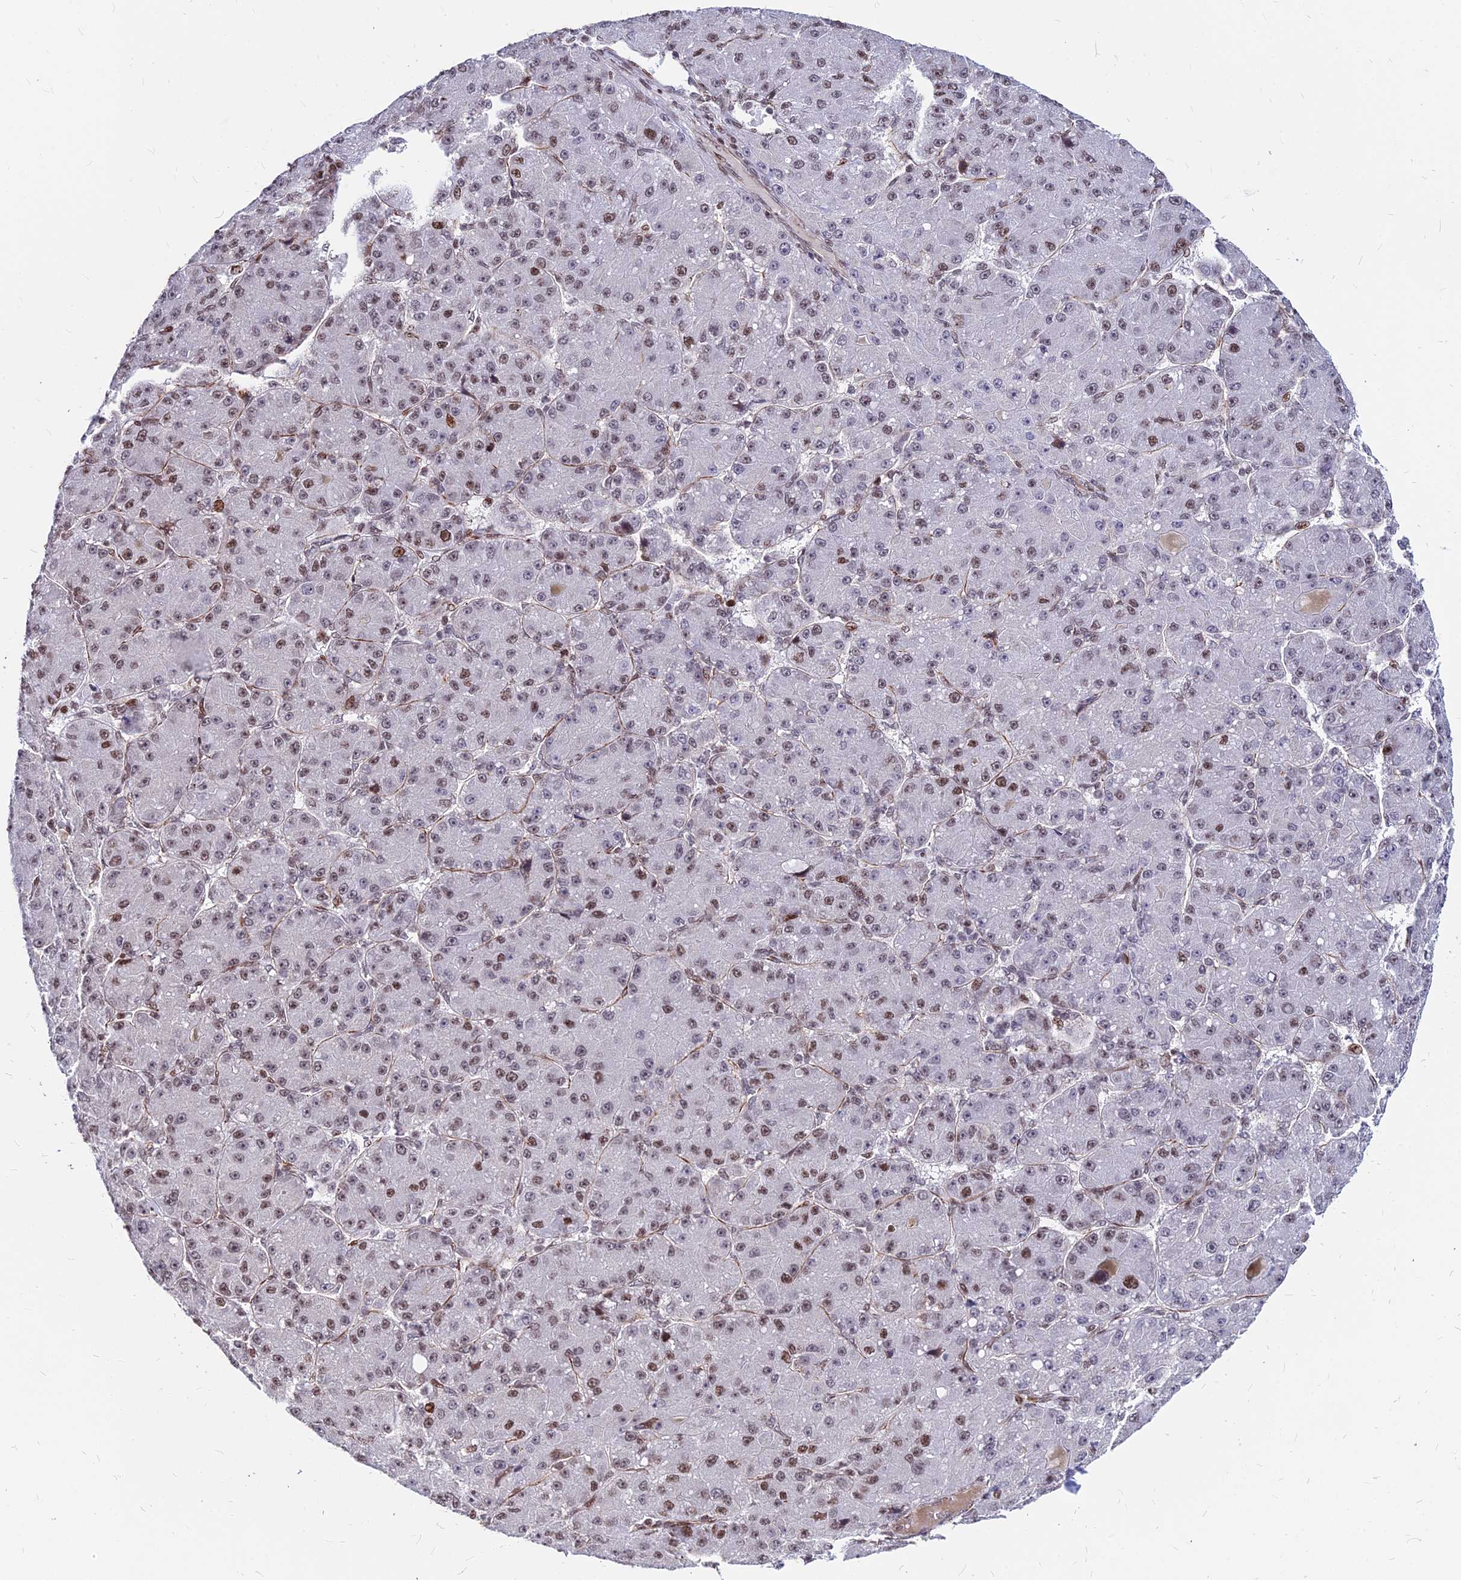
{"staining": {"intensity": "moderate", "quantity": "<25%", "location": "nuclear"}, "tissue": "liver cancer", "cell_type": "Tumor cells", "image_type": "cancer", "snomed": [{"axis": "morphology", "description": "Carcinoma, Hepatocellular, NOS"}, {"axis": "topography", "description": "Liver"}], "caption": "Immunohistochemical staining of liver cancer reveals moderate nuclear protein expression in about <25% of tumor cells.", "gene": "NYAP2", "patient": {"sex": "male", "age": 67}}